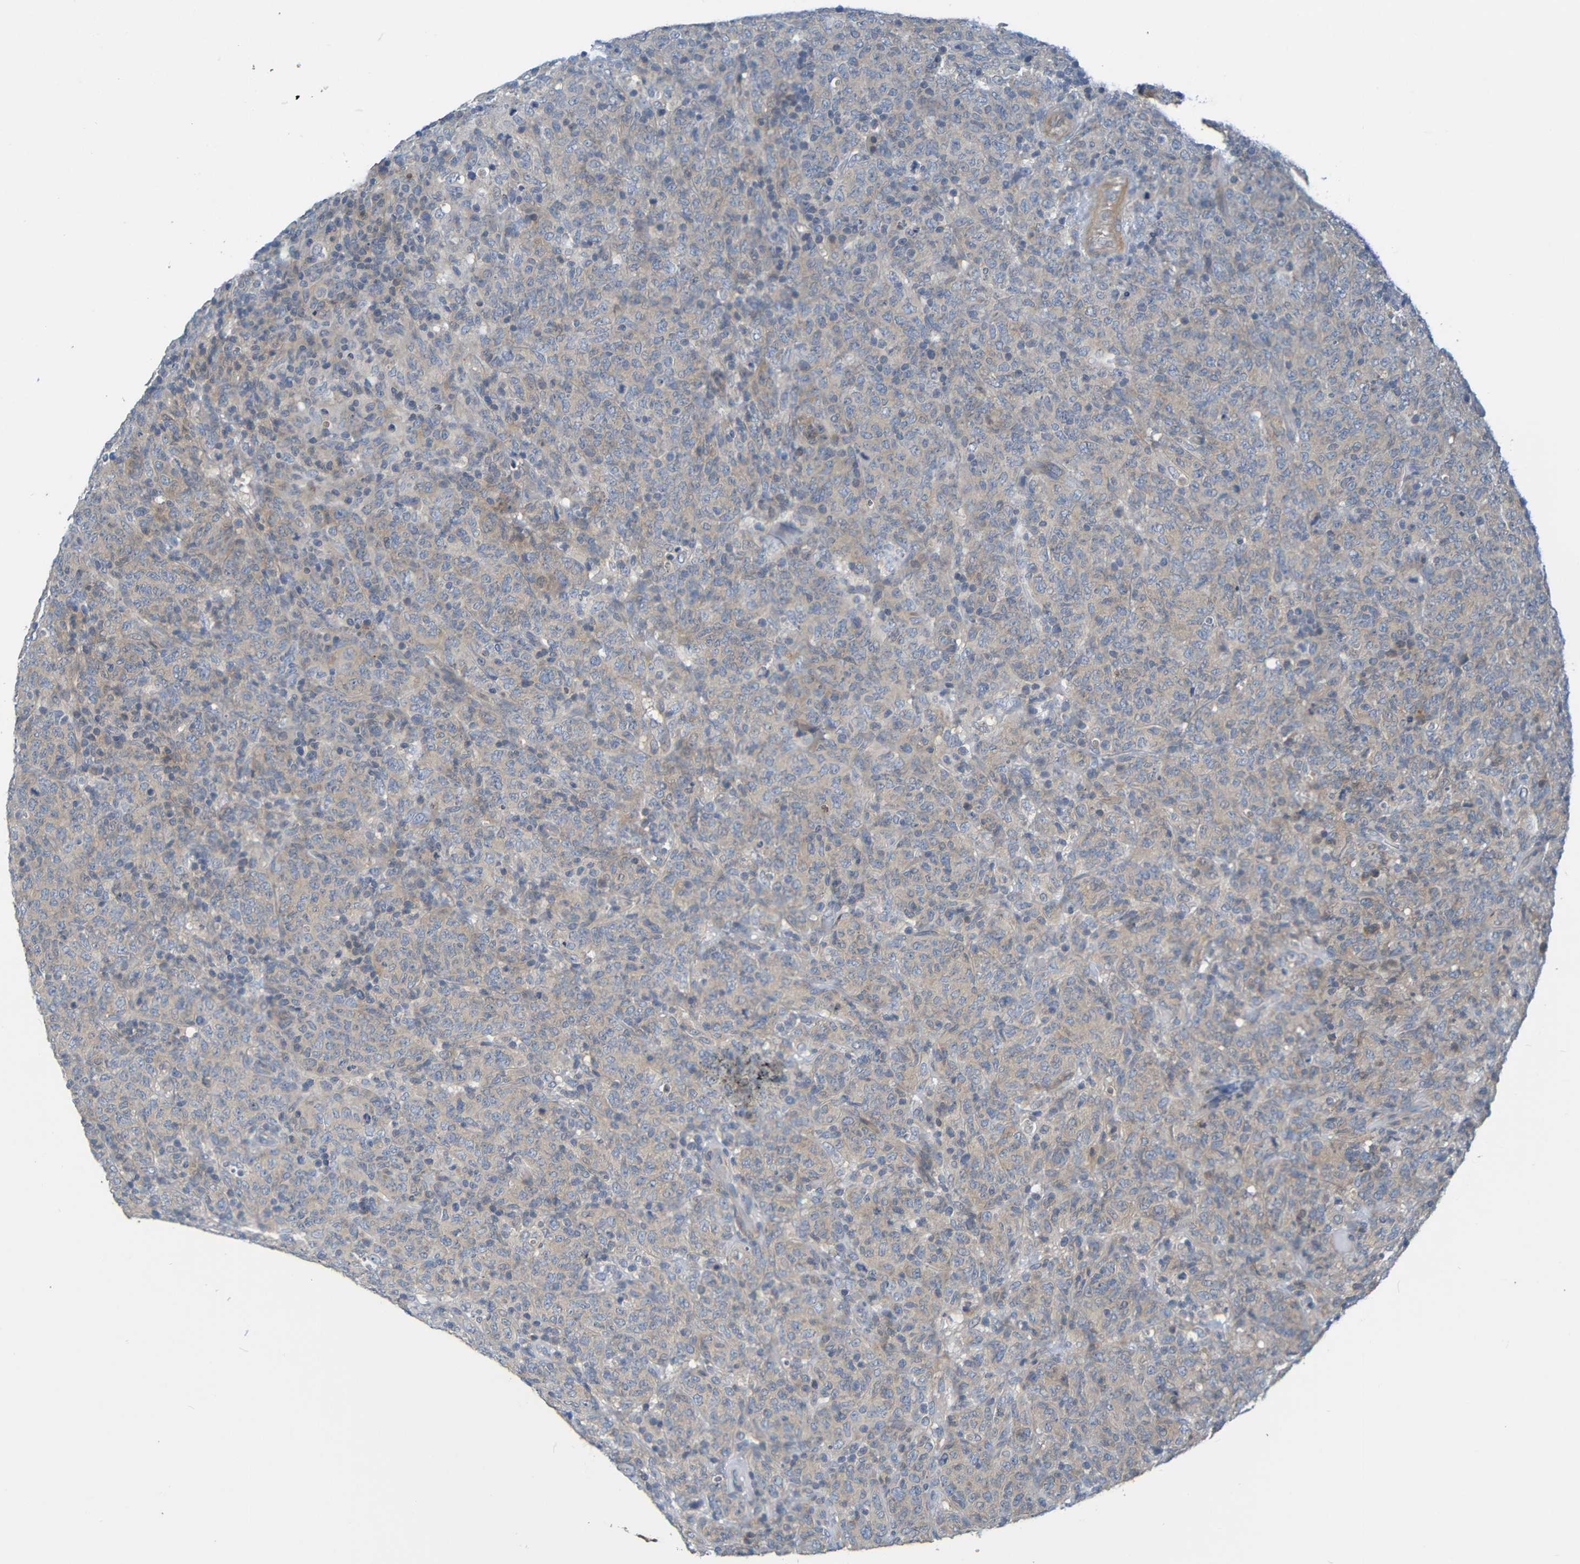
{"staining": {"intensity": "weak", "quantity": "<25%", "location": "cytoplasmic/membranous"}, "tissue": "lymphoma", "cell_type": "Tumor cells", "image_type": "cancer", "snomed": [{"axis": "morphology", "description": "Malignant lymphoma, non-Hodgkin's type, High grade"}, {"axis": "topography", "description": "Tonsil"}], "caption": "Immunohistochemistry of human high-grade malignant lymphoma, non-Hodgkin's type shows no expression in tumor cells. The staining was performed using DAB (3,3'-diaminobenzidine) to visualize the protein expression in brown, while the nuclei were stained in blue with hematoxylin (Magnification: 20x).", "gene": "CYP4F2", "patient": {"sex": "female", "age": 36}}